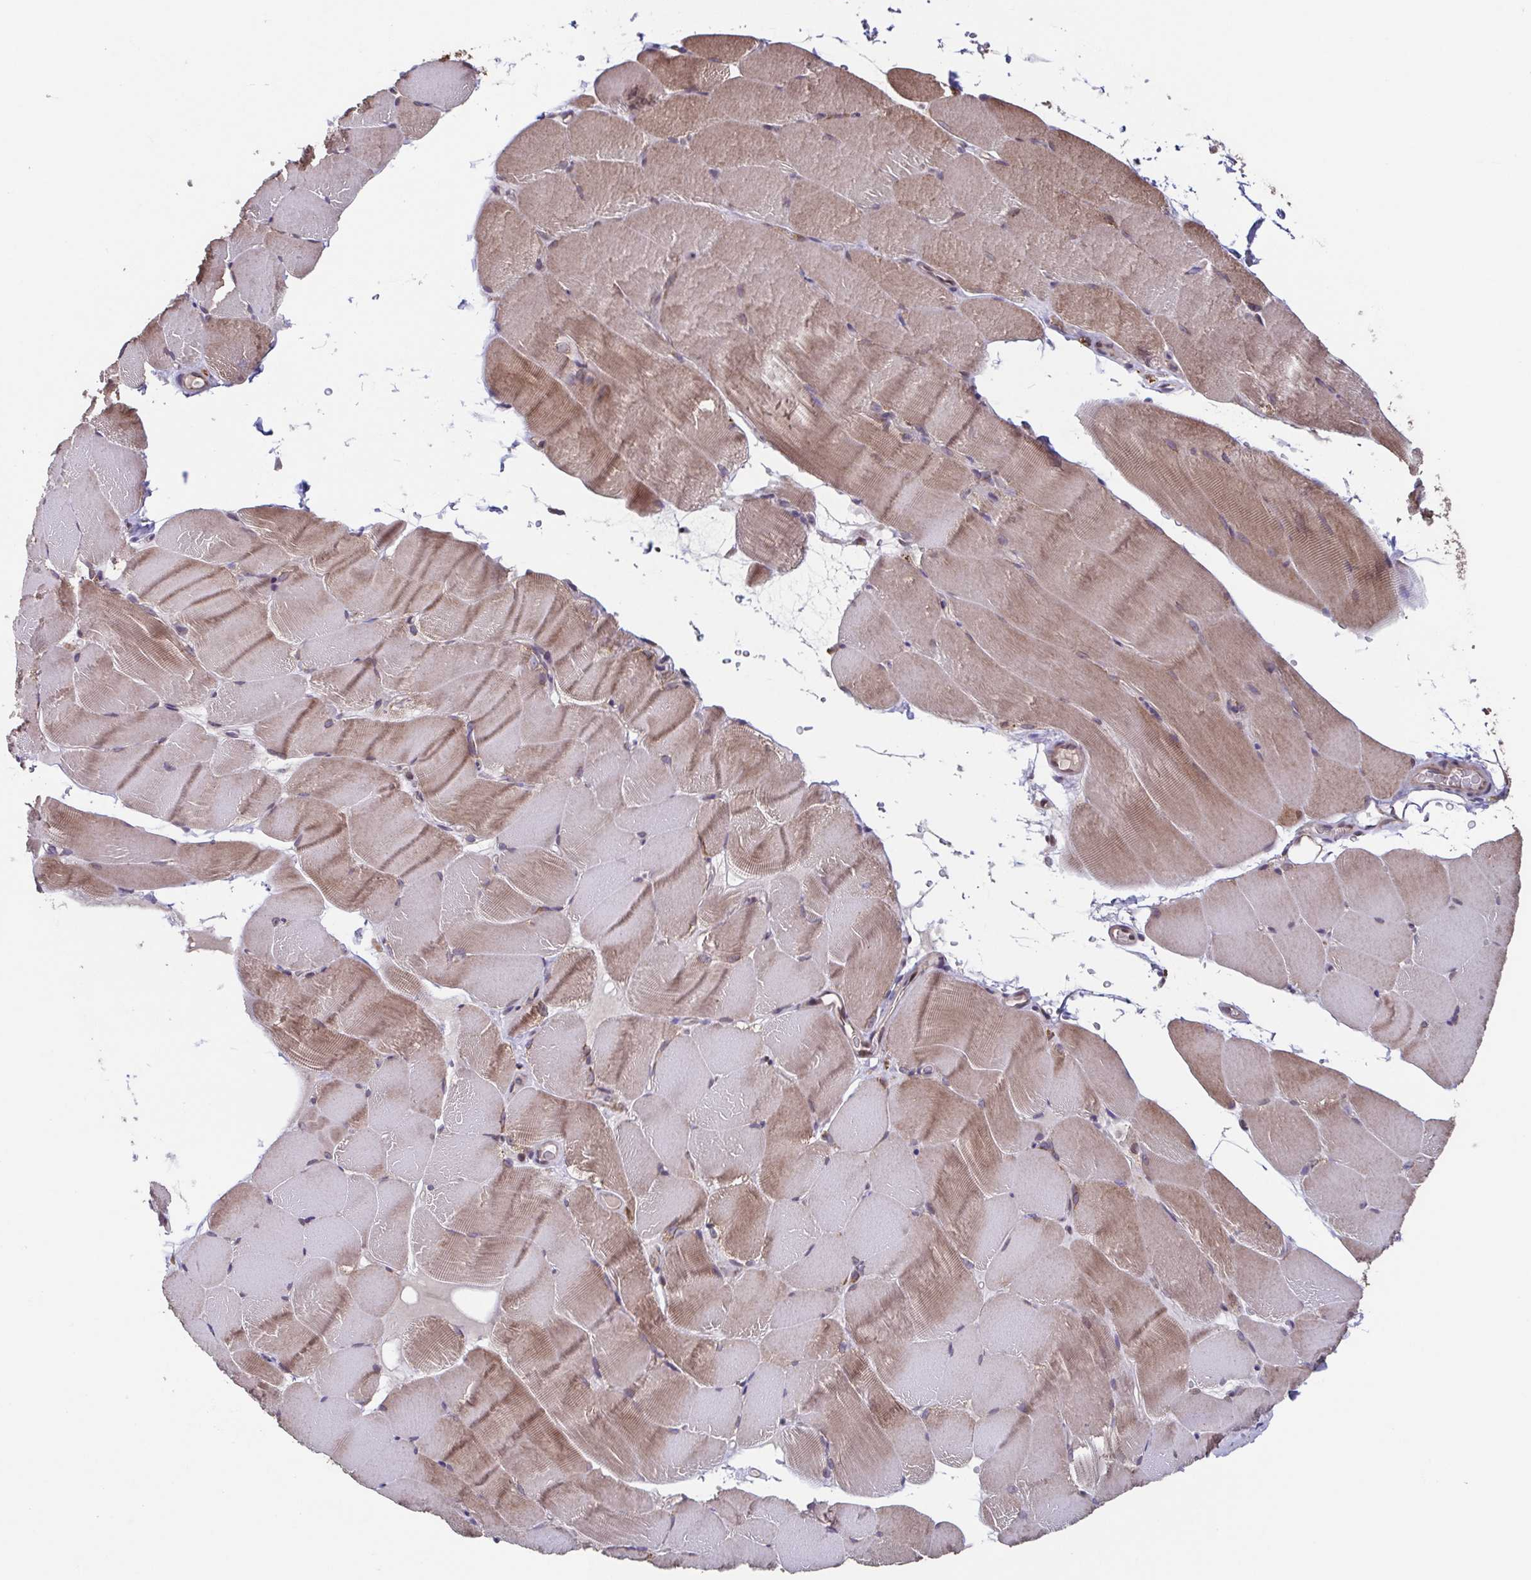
{"staining": {"intensity": "weak", "quantity": ">75%", "location": "cytoplasmic/membranous"}, "tissue": "skeletal muscle", "cell_type": "Myocytes", "image_type": "normal", "snomed": [{"axis": "morphology", "description": "Normal tissue, NOS"}, {"axis": "topography", "description": "Skeletal muscle"}], "caption": "DAB (3,3'-diaminobenzidine) immunohistochemical staining of normal skeletal muscle exhibits weak cytoplasmic/membranous protein staining in approximately >75% of myocytes. (IHC, brightfield microscopy, high magnification).", "gene": "TTC19", "patient": {"sex": "female", "age": 37}}